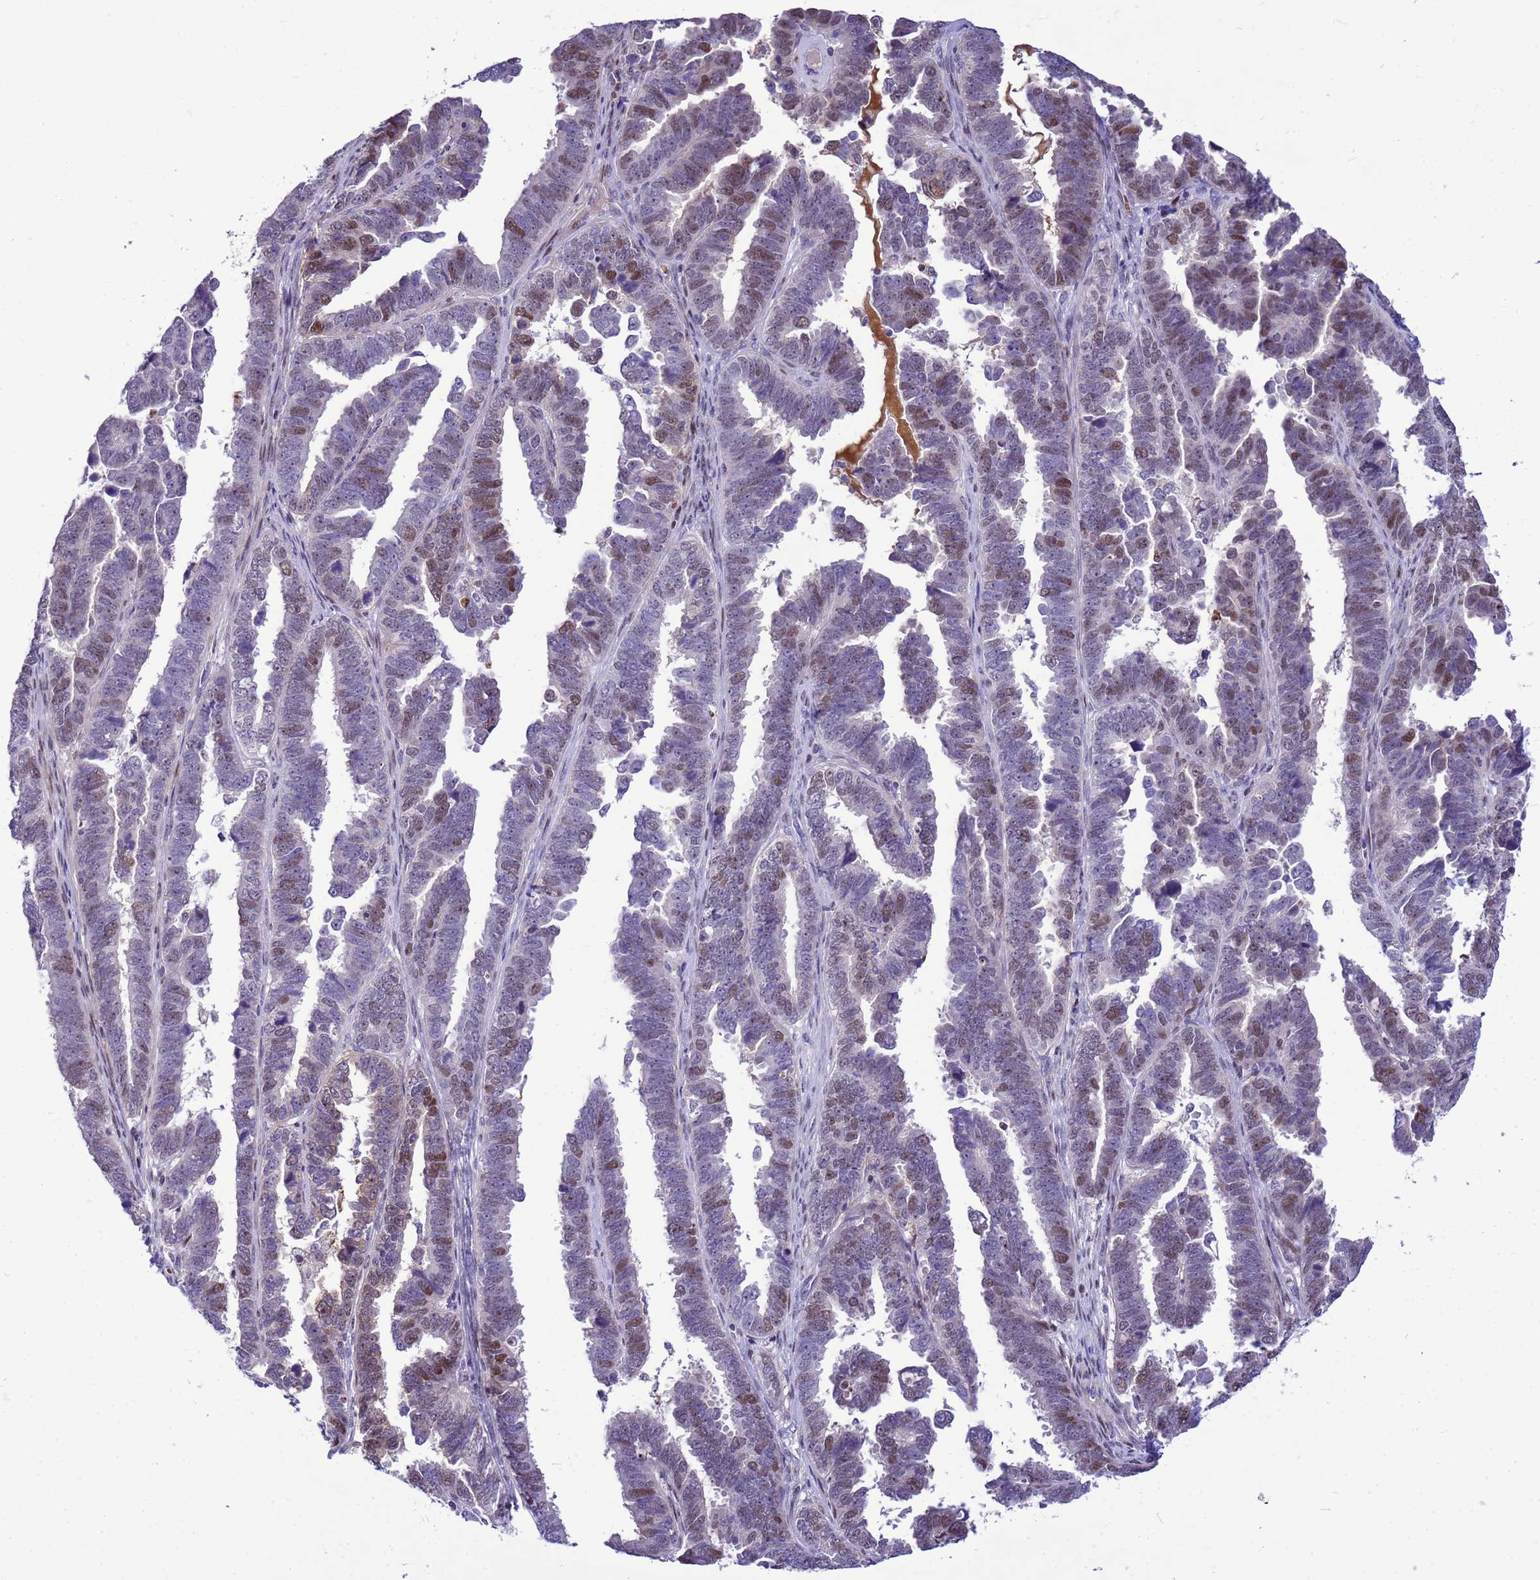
{"staining": {"intensity": "moderate", "quantity": "<25%", "location": "cytoplasmic/membranous,nuclear"}, "tissue": "endometrial cancer", "cell_type": "Tumor cells", "image_type": "cancer", "snomed": [{"axis": "morphology", "description": "Adenocarcinoma, NOS"}, {"axis": "topography", "description": "Endometrium"}], "caption": "A photomicrograph of endometrial cancer stained for a protein exhibits moderate cytoplasmic/membranous and nuclear brown staining in tumor cells.", "gene": "ADAMTS7", "patient": {"sex": "female", "age": 75}}